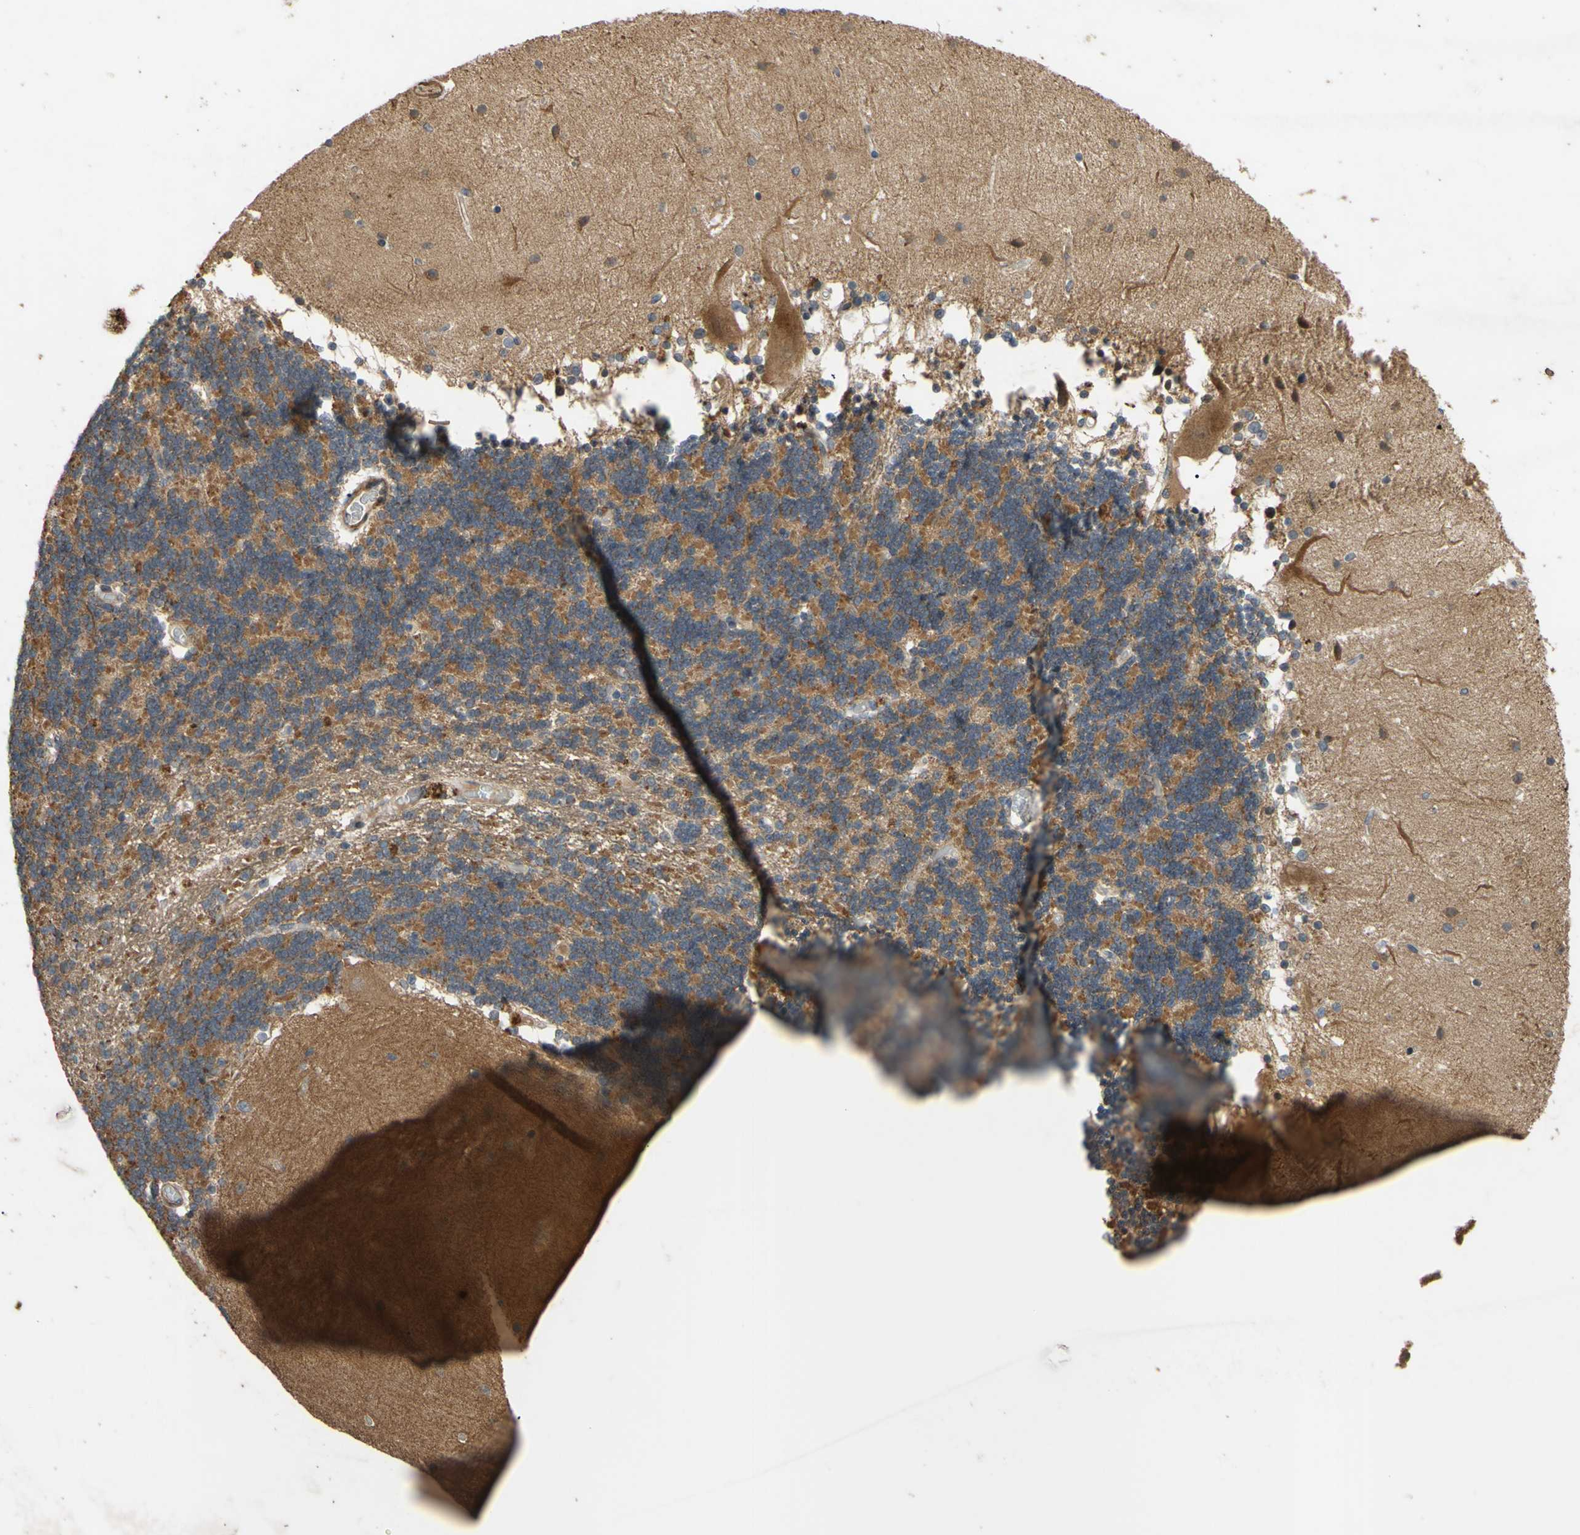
{"staining": {"intensity": "moderate", "quantity": "25%-75%", "location": "cytoplasmic/membranous"}, "tissue": "cerebellum", "cell_type": "Cells in granular layer", "image_type": "normal", "snomed": [{"axis": "morphology", "description": "Normal tissue, NOS"}, {"axis": "topography", "description": "Cerebellum"}], "caption": "Cells in granular layer reveal medium levels of moderate cytoplasmic/membranous expression in approximately 25%-75% of cells in normal cerebellum.", "gene": "PARD6A", "patient": {"sex": "female", "age": 54}}